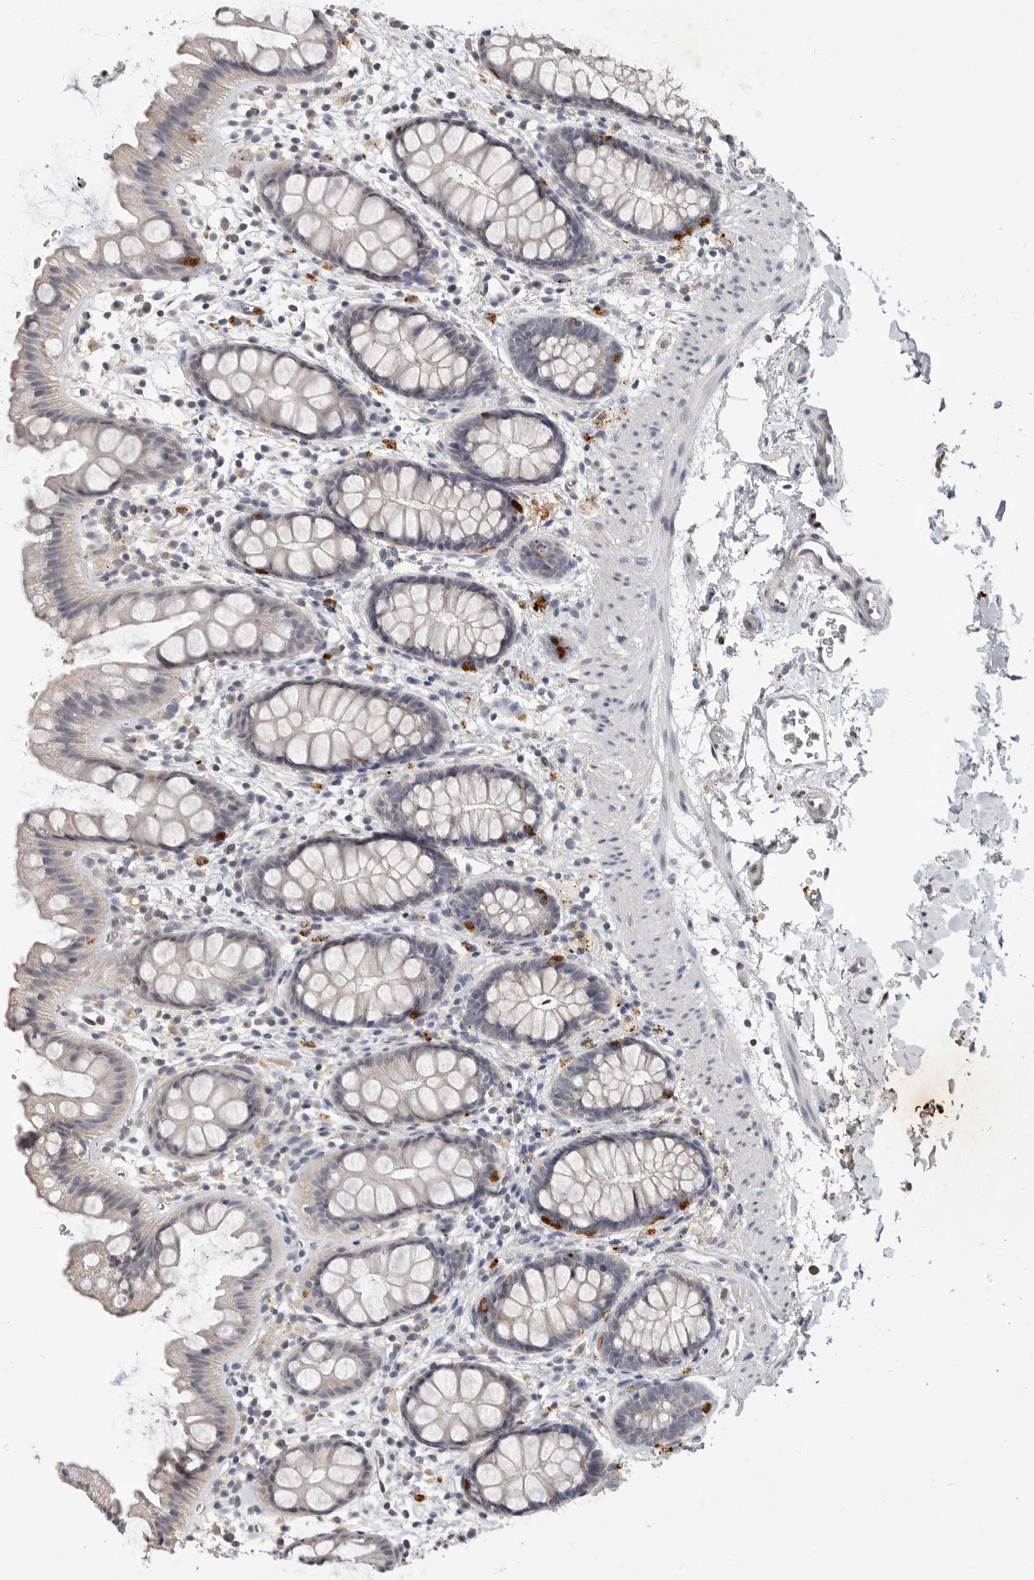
{"staining": {"intensity": "negative", "quantity": "none", "location": "none"}, "tissue": "rectum", "cell_type": "Glandular cells", "image_type": "normal", "snomed": [{"axis": "morphology", "description": "Normal tissue, NOS"}, {"axis": "topography", "description": "Rectum"}], "caption": "Immunohistochemical staining of benign human rectum exhibits no significant staining in glandular cells. (DAB IHC, high magnification).", "gene": "LTBR", "patient": {"sex": "female", "age": 65}}